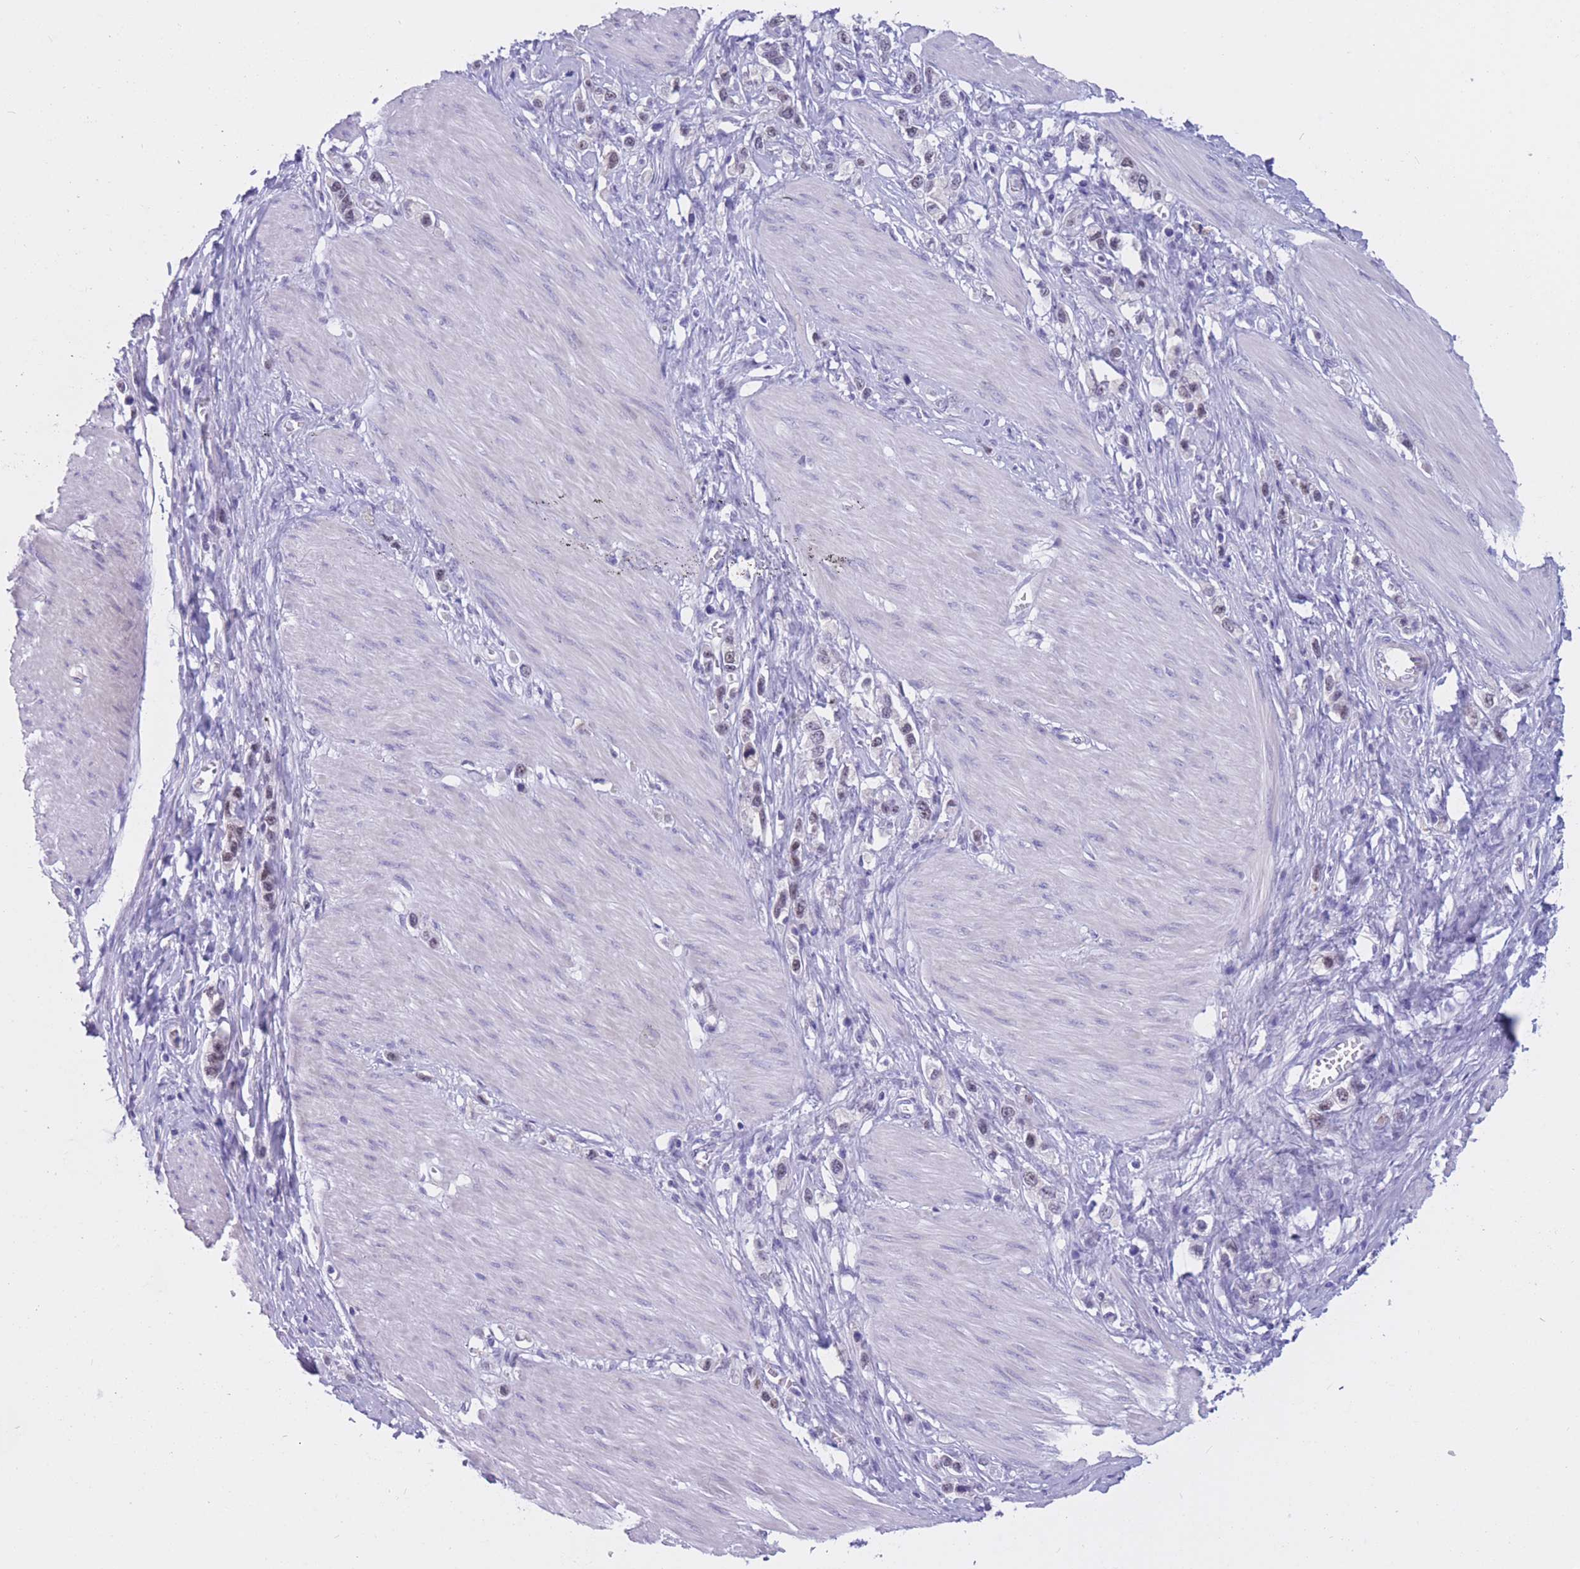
{"staining": {"intensity": "moderate", "quantity": "<25%", "location": "nuclear"}, "tissue": "stomach cancer", "cell_type": "Tumor cells", "image_type": "cancer", "snomed": [{"axis": "morphology", "description": "Adenocarcinoma, NOS"}, {"axis": "topography", "description": "Stomach"}], "caption": "A high-resolution image shows immunohistochemistry staining of stomach adenocarcinoma, which reveals moderate nuclear positivity in about <25% of tumor cells.", "gene": "BOP1", "patient": {"sex": "female", "age": 65}}